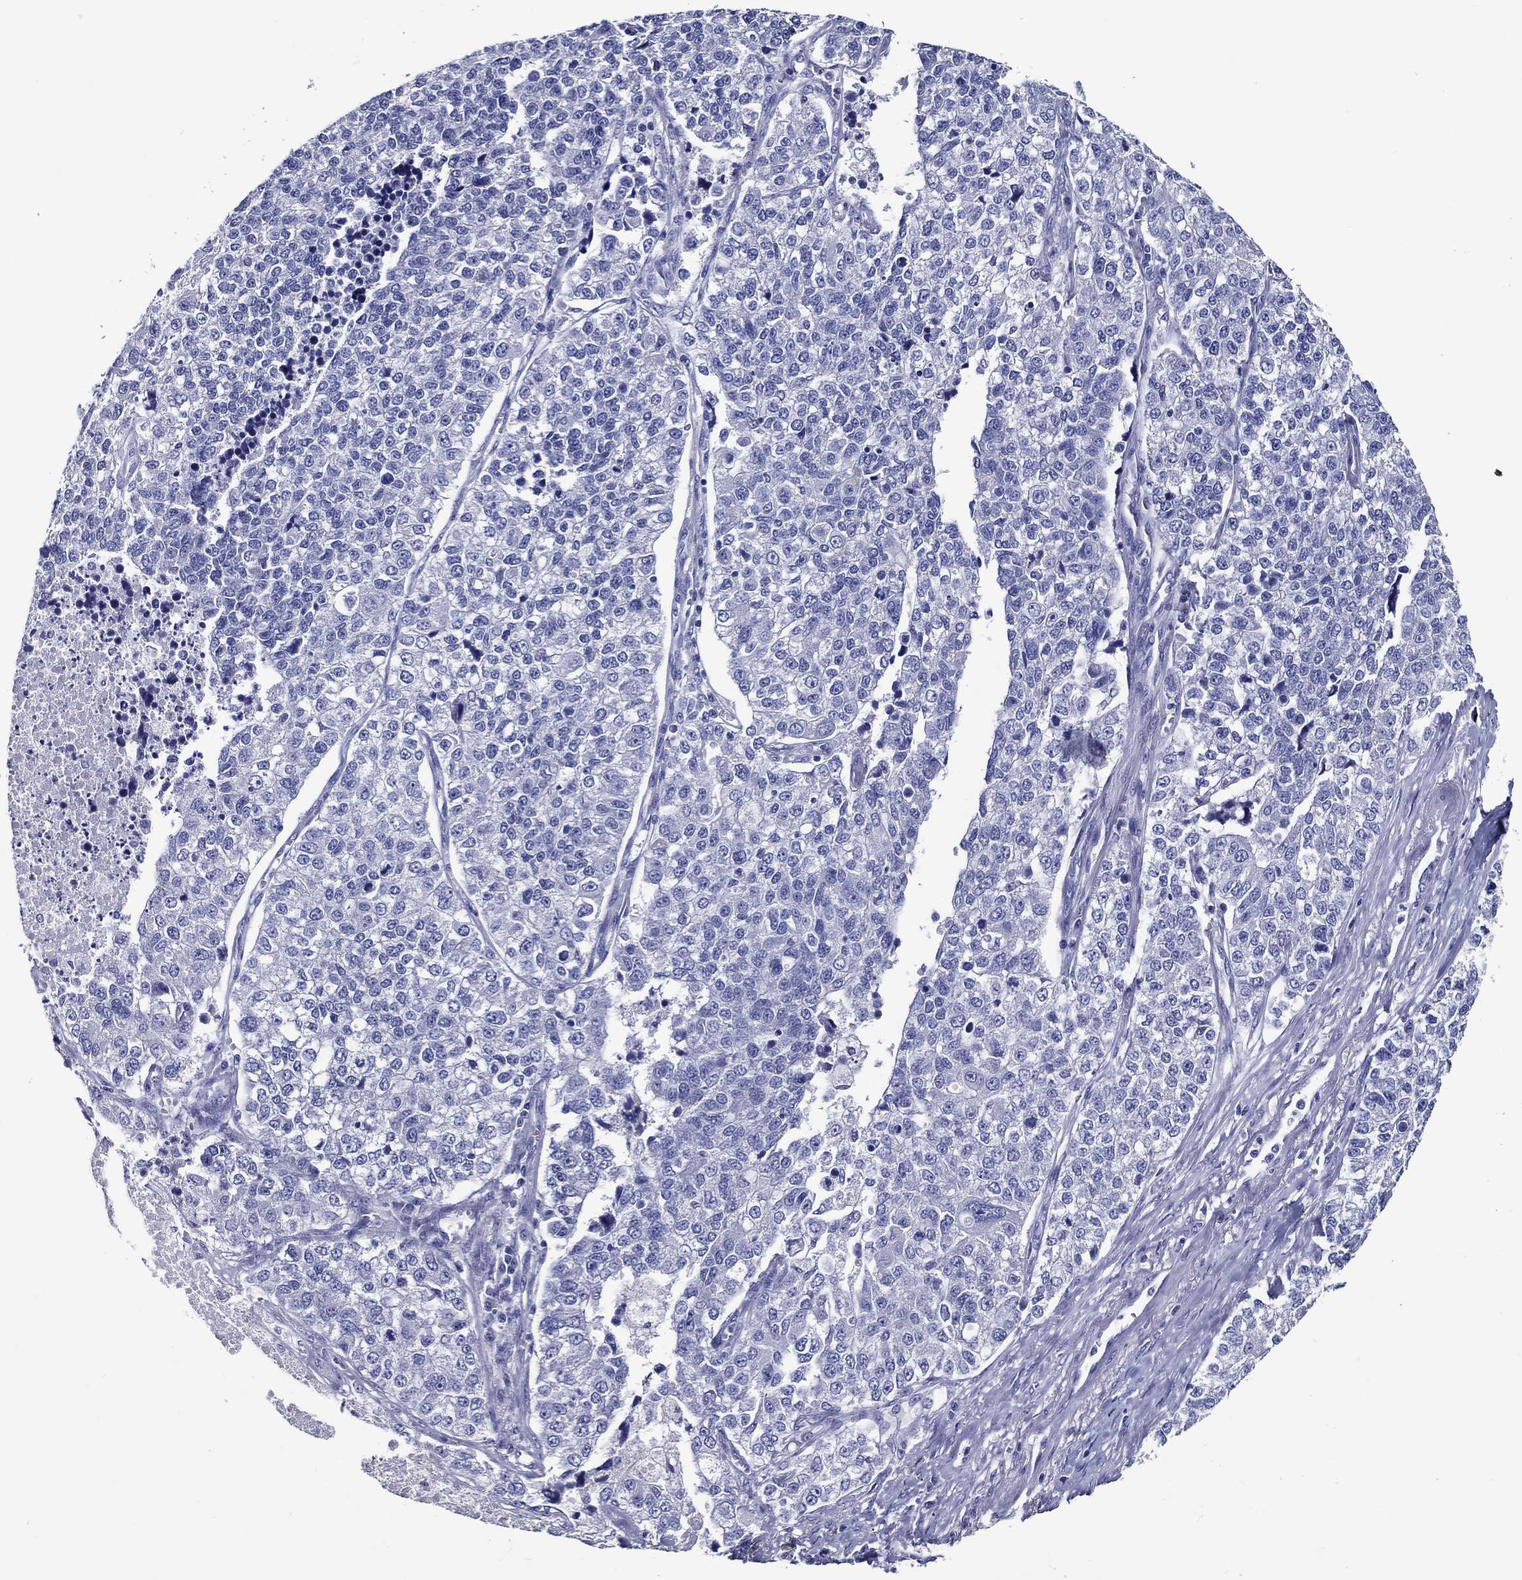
{"staining": {"intensity": "negative", "quantity": "none", "location": "none"}, "tissue": "lung cancer", "cell_type": "Tumor cells", "image_type": "cancer", "snomed": [{"axis": "morphology", "description": "Adenocarcinoma, NOS"}, {"axis": "topography", "description": "Lung"}], "caption": "Immunohistochemical staining of human lung adenocarcinoma exhibits no significant positivity in tumor cells.", "gene": "ACE2", "patient": {"sex": "male", "age": 49}}